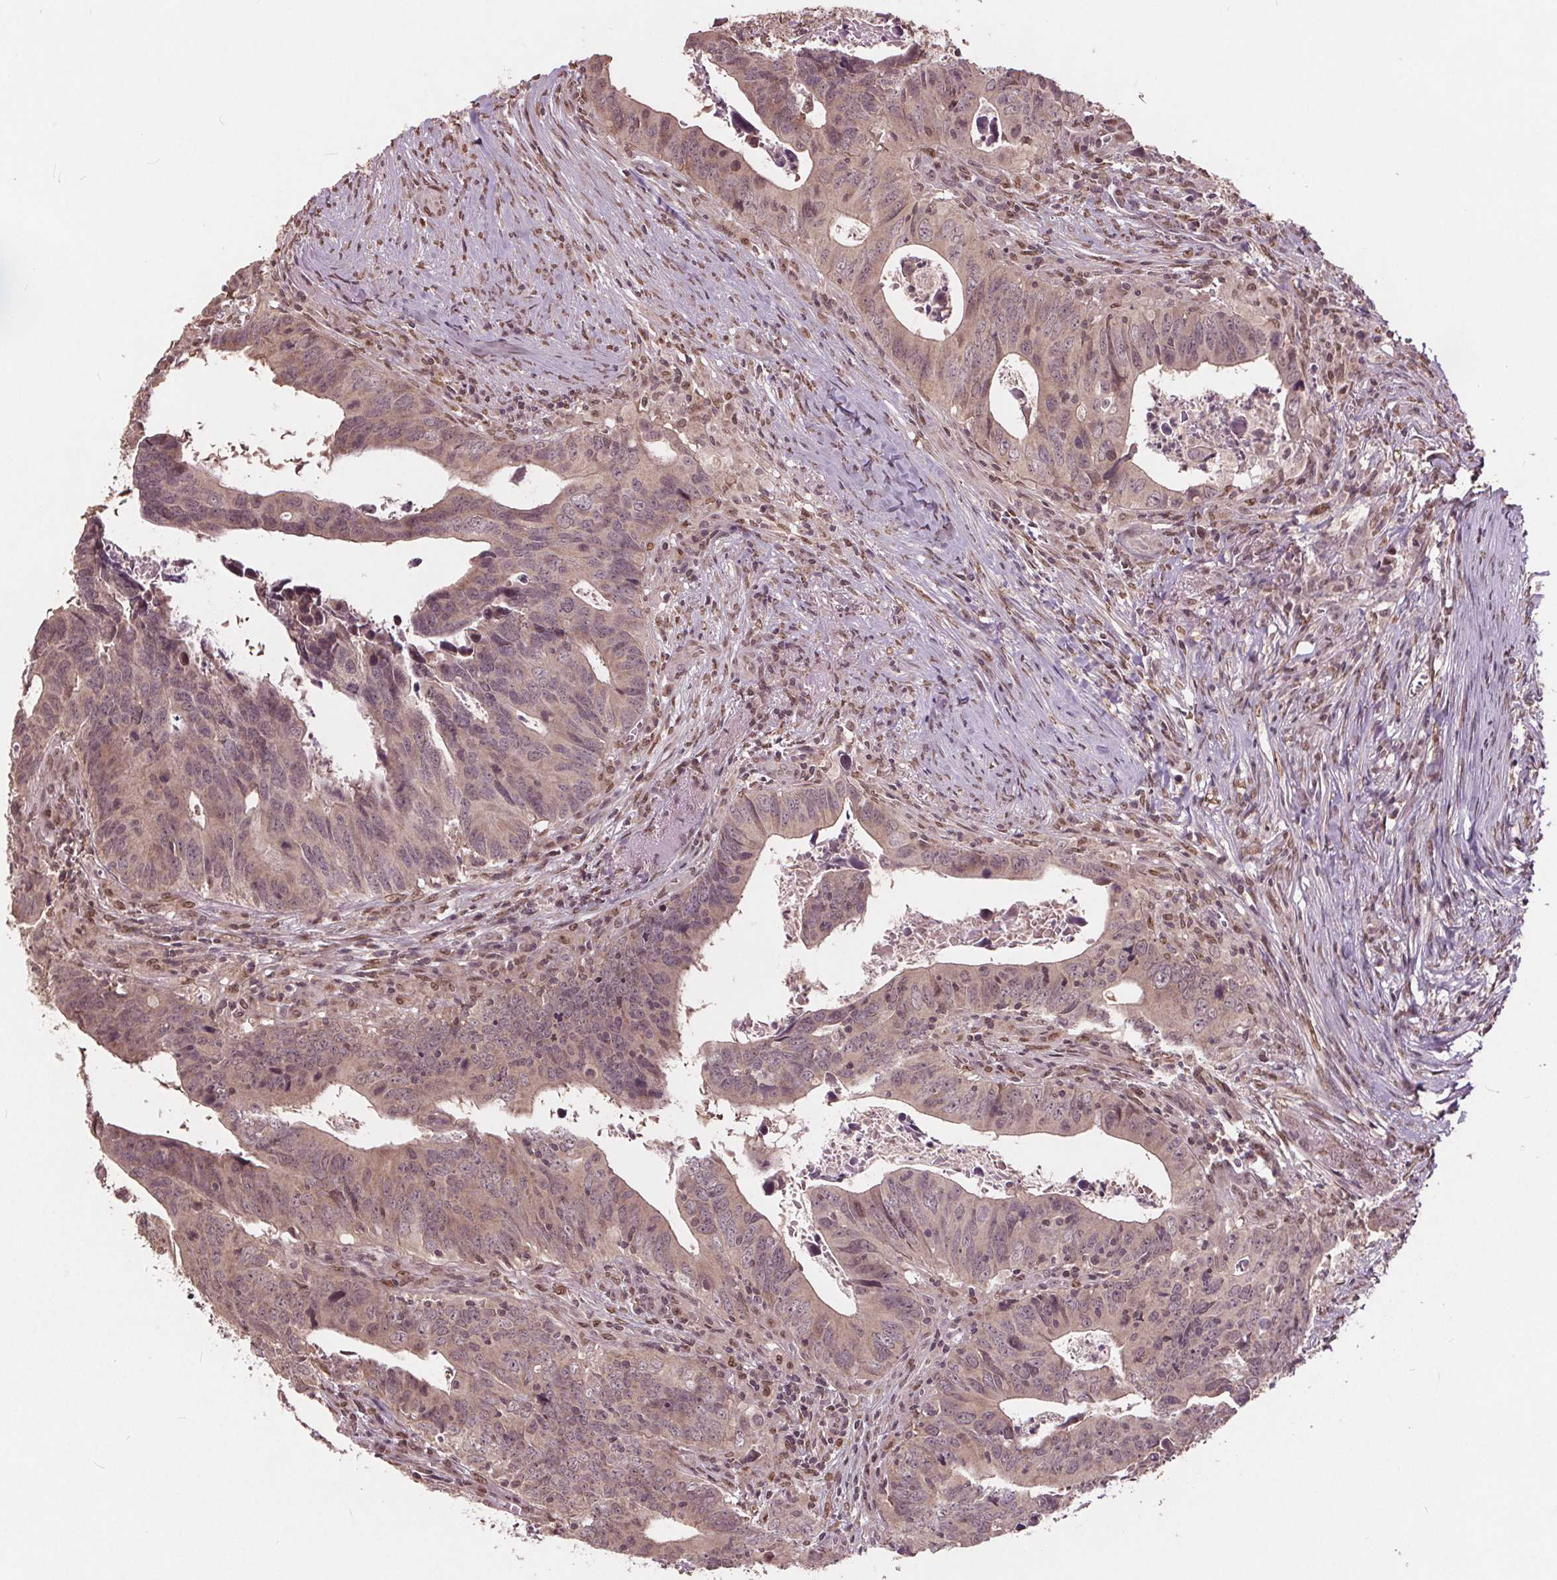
{"staining": {"intensity": "weak", "quantity": ">75%", "location": "cytoplasmic/membranous,nuclear"}, "tissue": "colorectal cancer", "cell_type": "Tumor cells", "image_type": "cancer", "snomed": [{"axis": "morphology", "description": "Adenocarcinoma, NOS"}, {"axis": "topography", "description": "Colon"}], "caption": "Immunohistochemical staining of colorectal cancer displays weak cytoplasmic/membranous and nuclear protein staining in approximately >75% of tumor cells.", "gene": "HIF1AN", "patient": {"sex": "female", "age": 82}}